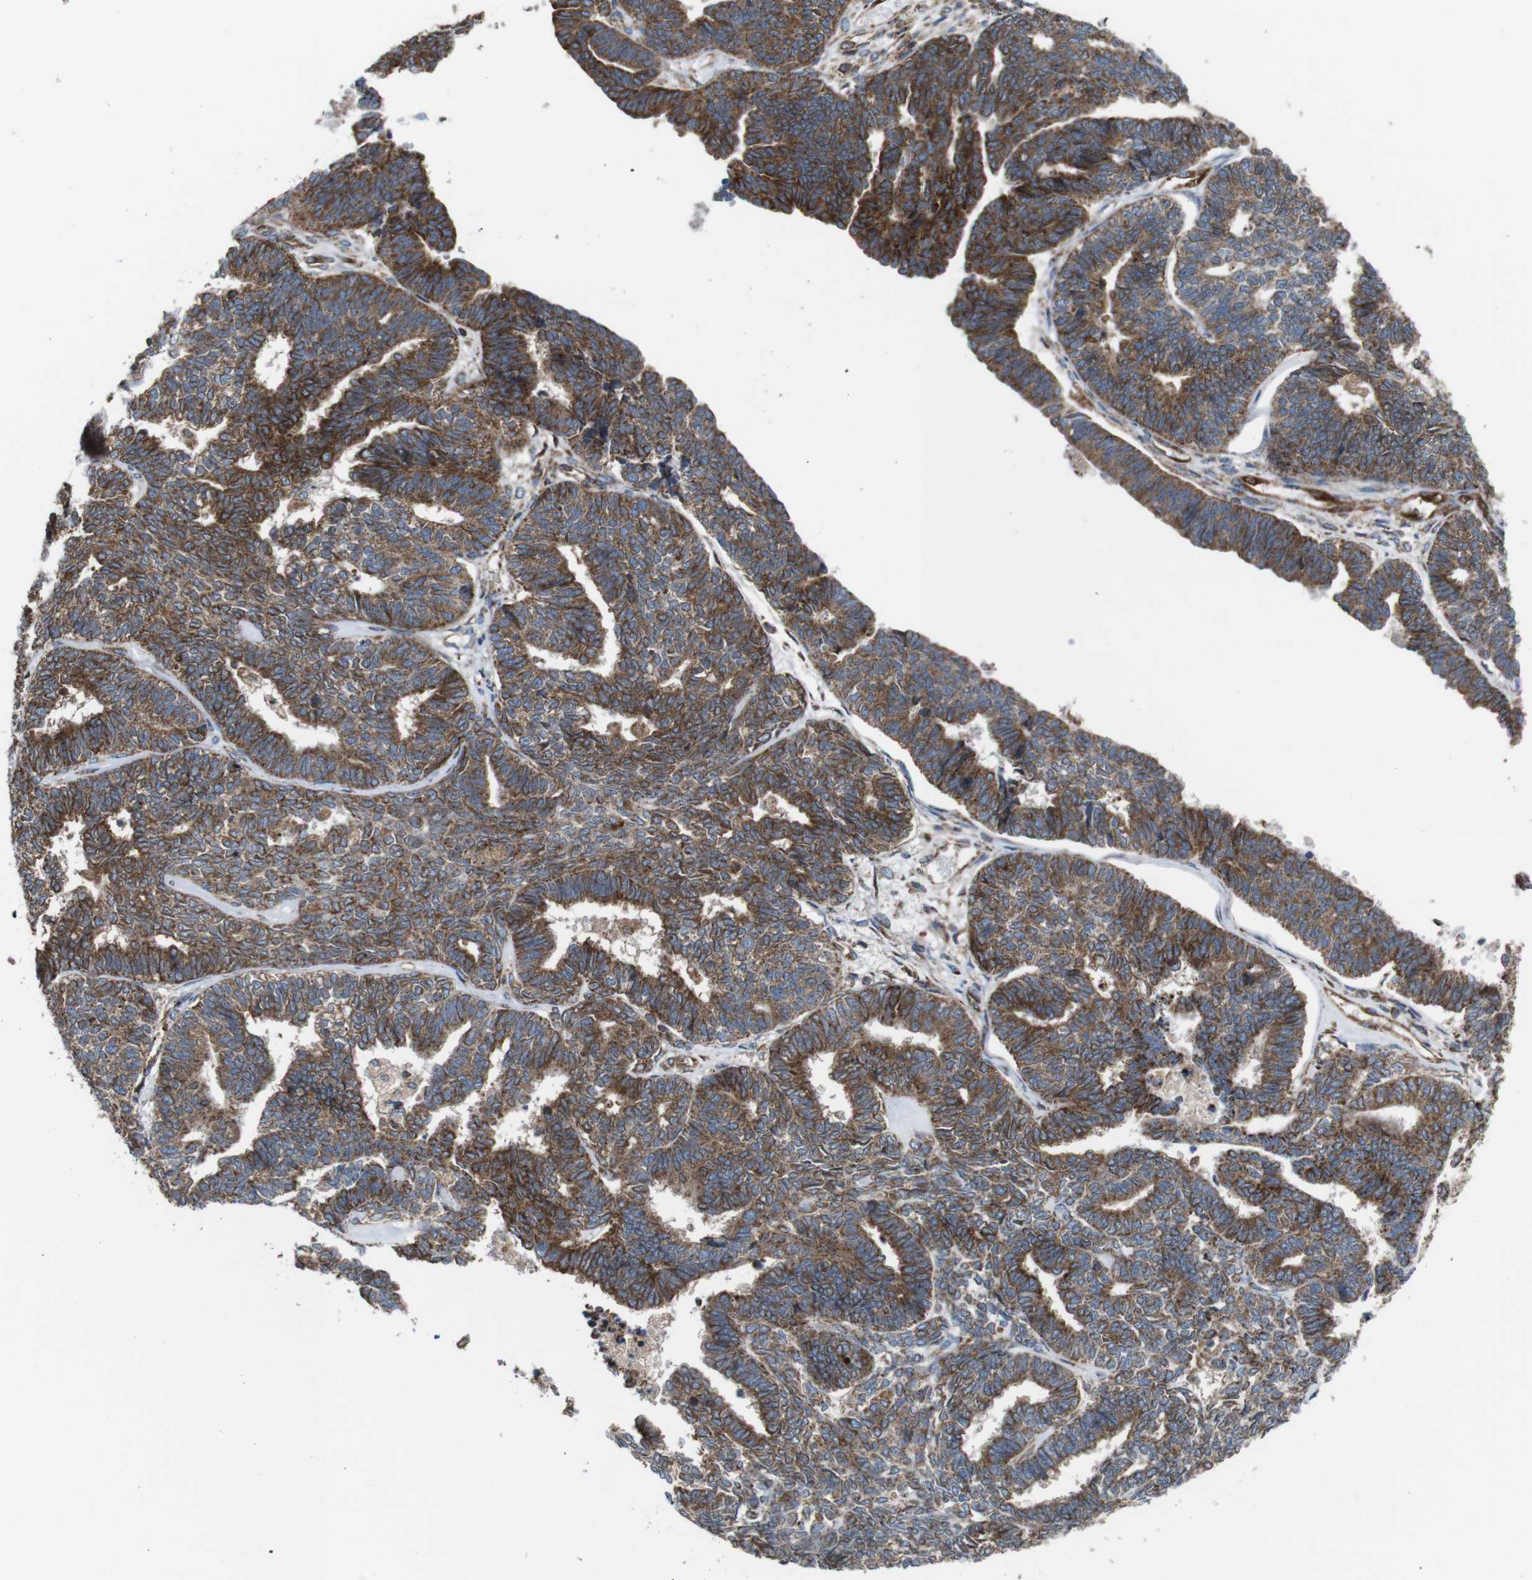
{"staining": {"intensity": "moderate", "quantity": ">75%", "location": "cytoplasmic/membranous"}, "tissue": "endometrial cancer", "cell_type": "Tumor cells", "image_type": "cancer", "snomed": [{"axis": "morphology", "description": "Adenocarcinoma, NOS"}, {"axis": "topography", "description": "Endometrium"}], "caption": "Endometrial cancer stained with immunohistochemistry shows moderate cytoplasmic/membranous staining in approximately >75% of tumor cells.", "gene": "HK1", "patient": {"sex": "female", "age": 70}}